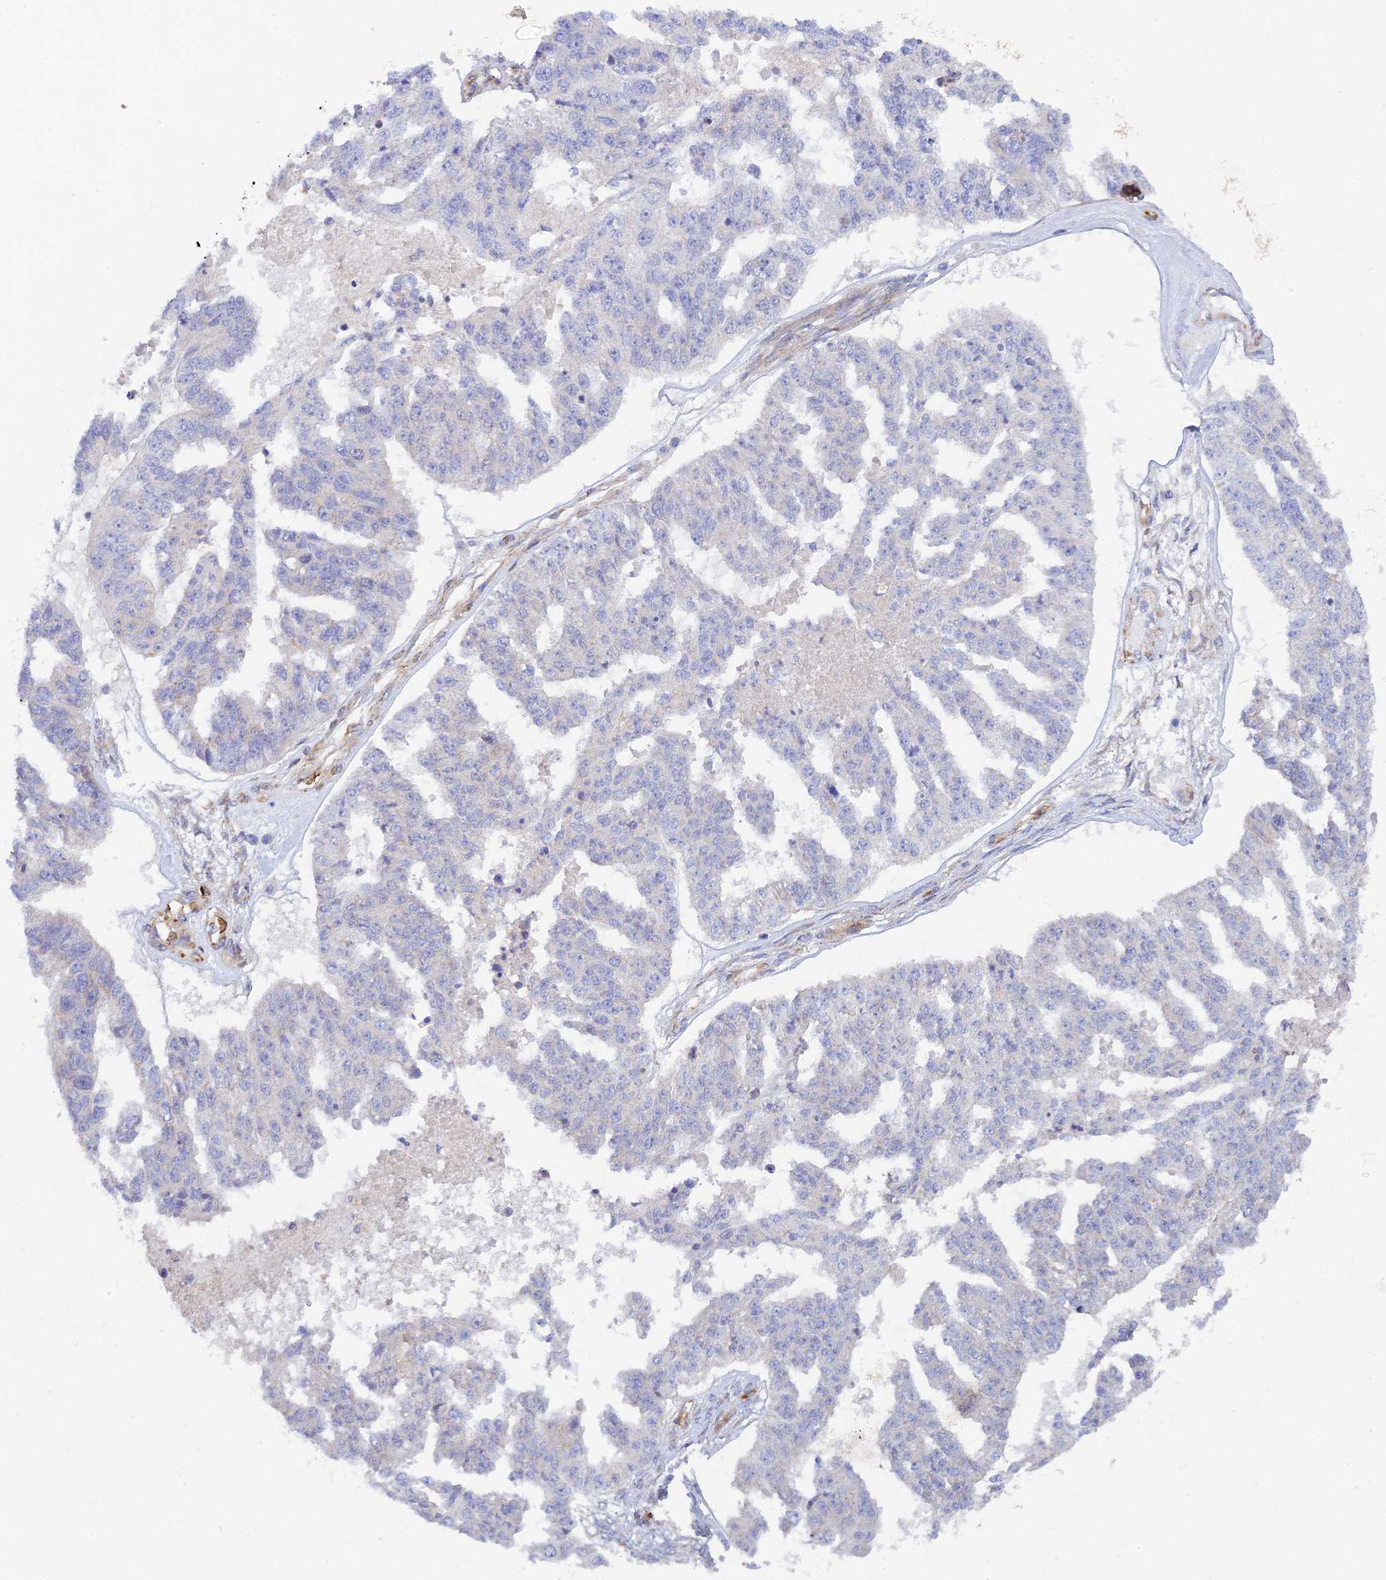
{"staining": {"intensity": "negative", "quantity": "none", "location": "none"}, "tissue": "ovarian cancer", "cell_type": "Tumor cells", "image_type": "cancer", "snomed": [{"axis": "morphology", "description": "Cystadenocarcinoma, serous, NOS"}, {"axis": "topography", "description": "Ovary"}], "caption": "An immunohistochemistry (IHC) histopathology image of ovarian cancer is shown. There is no staining in tumor cells of ovarian cancer. (DAB immunohistochemistry (IHC) with hematoxylin counter stain).", "gene": "MYO9A", "patient": {"sex": "female", "age": 58}}